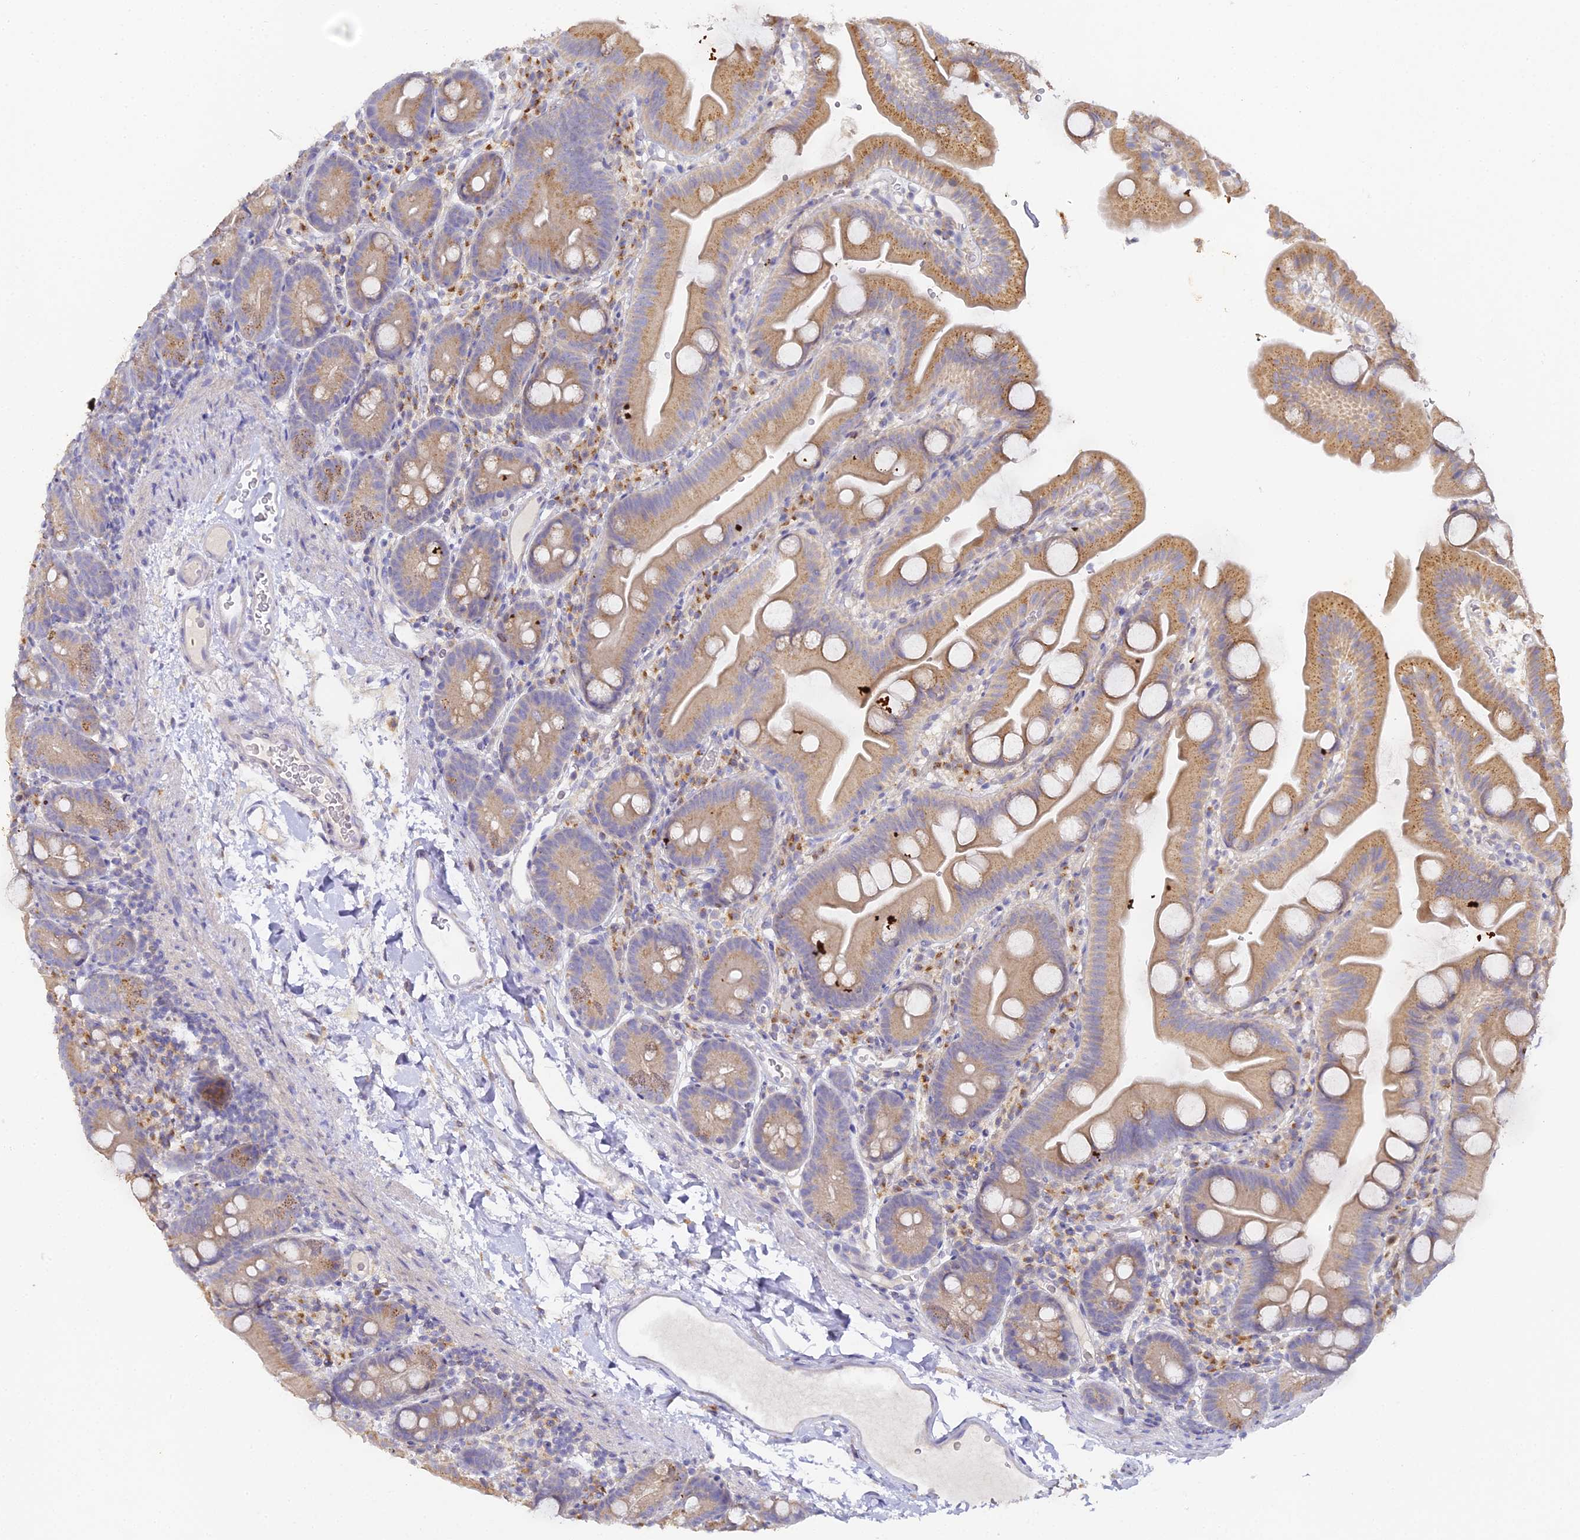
{"staining": {"intensity": "strong", "quantity": "25%-75%", "location": "cytoplasmic/membranous"}, "tissue": "small intestine", "cell_type": "Glandular cells", "image_type": "normal", "snomed": [{"axis": "morphology", "description": "Normal tissue, NOS"}, {"axis": "topography", "description": "Small intestine"}], "caption": "Protein analysis of normal small intestine shows strong cytoplasmic/membranous expression in about 25%-75% of glandular cells.", "gene": "DONSON", "patient": {"sex": "female", "age": 68}}